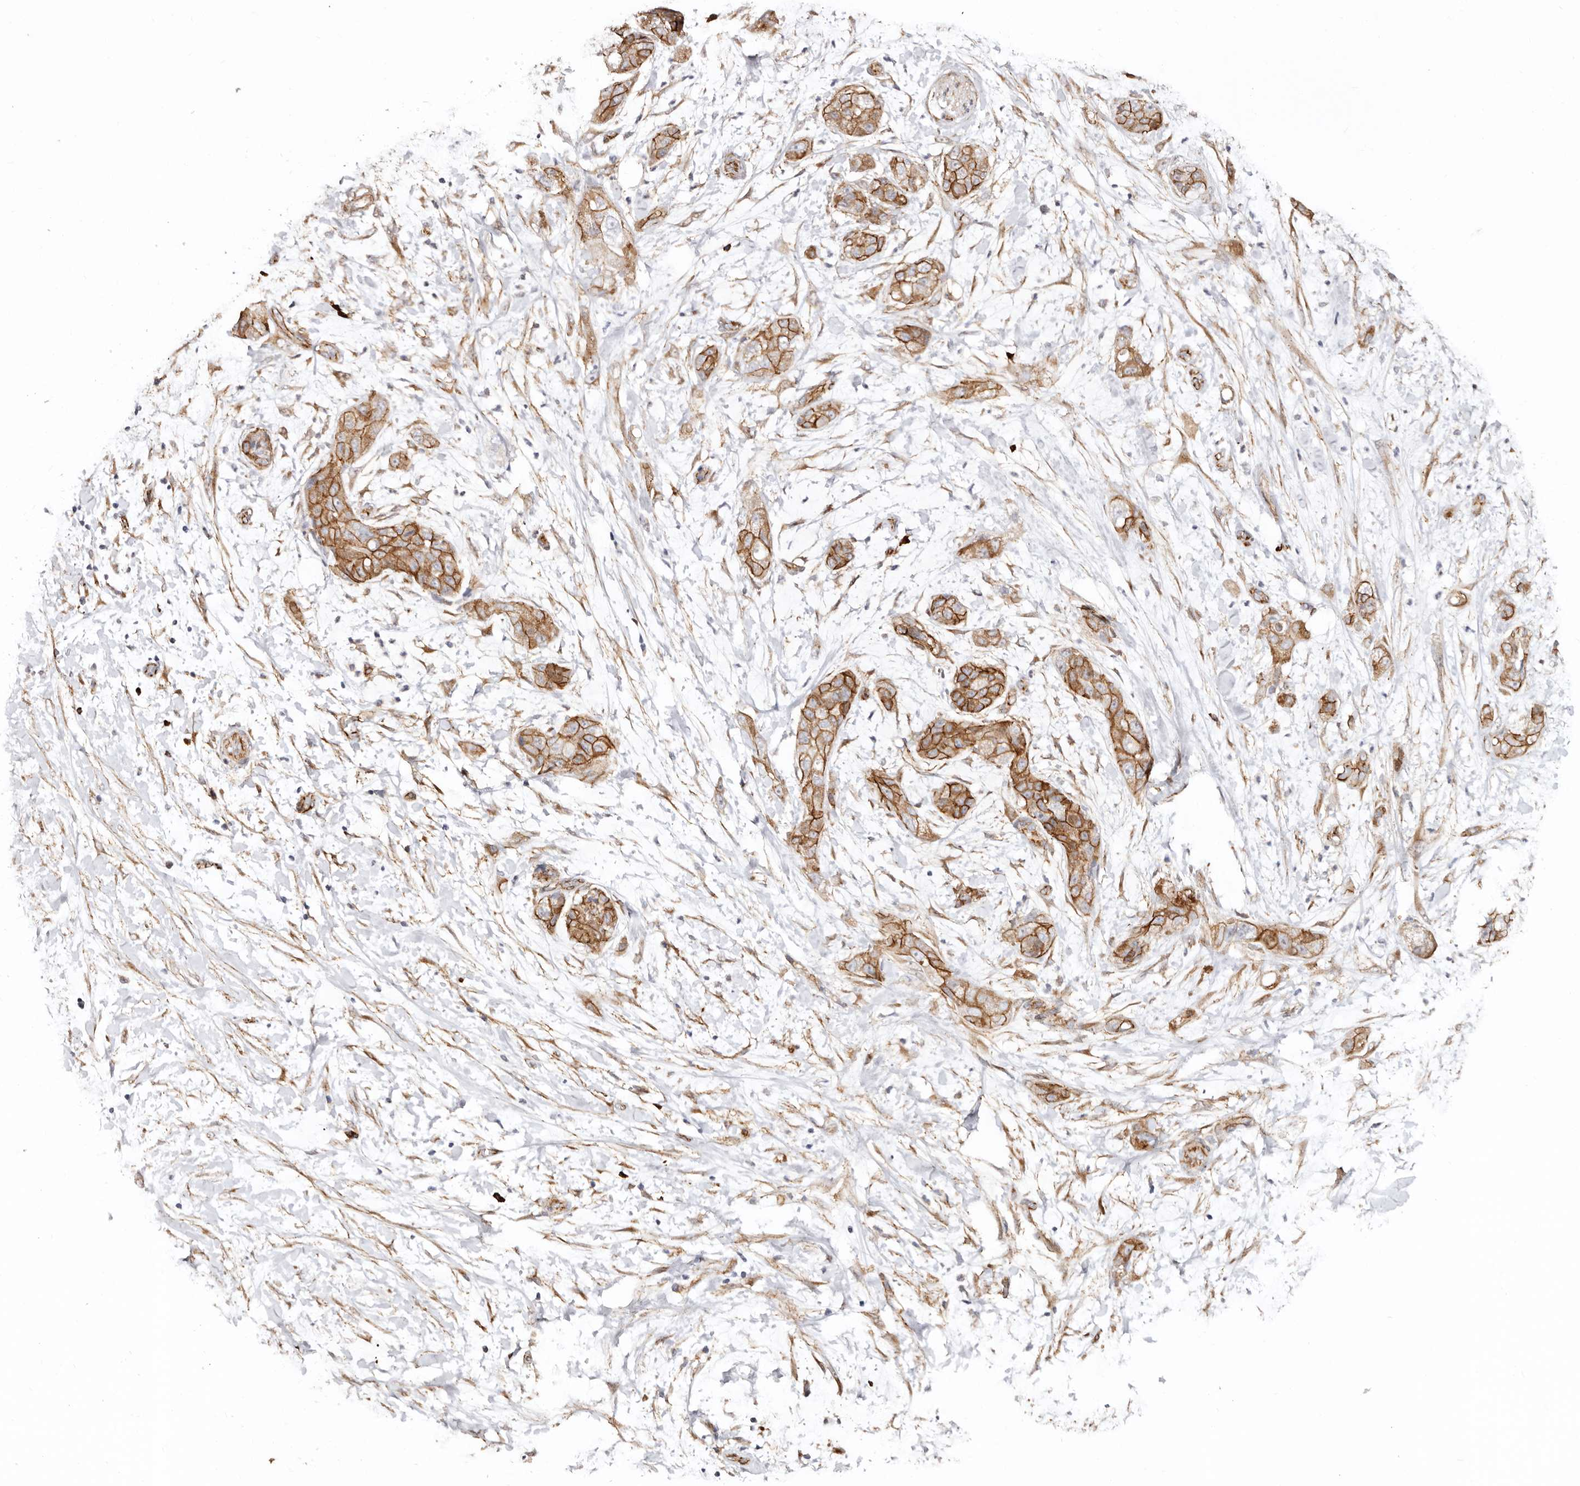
{"staining": {"intensity": "strong", "quantity": ">75%", "location": "cytoplasmic/membranous"}, "tissue": "pancreatic cancer", "cell_type": "Tumor cells", "image_type": "cancer", "snomed": [{"axis": "morphology", "description": "Adenocarcinoma, NOS"}, {"axis": "topography", "description": "Pancreas"}], "caption": "A photomicrograph of pancreatic cancer (adenocarcinoma) stained for a protein displays strong cytoplasmic/membranous brown staining in tumor cells.", "gene": "CTNNB1", "patient": {"sex": "female", "age": 78}}